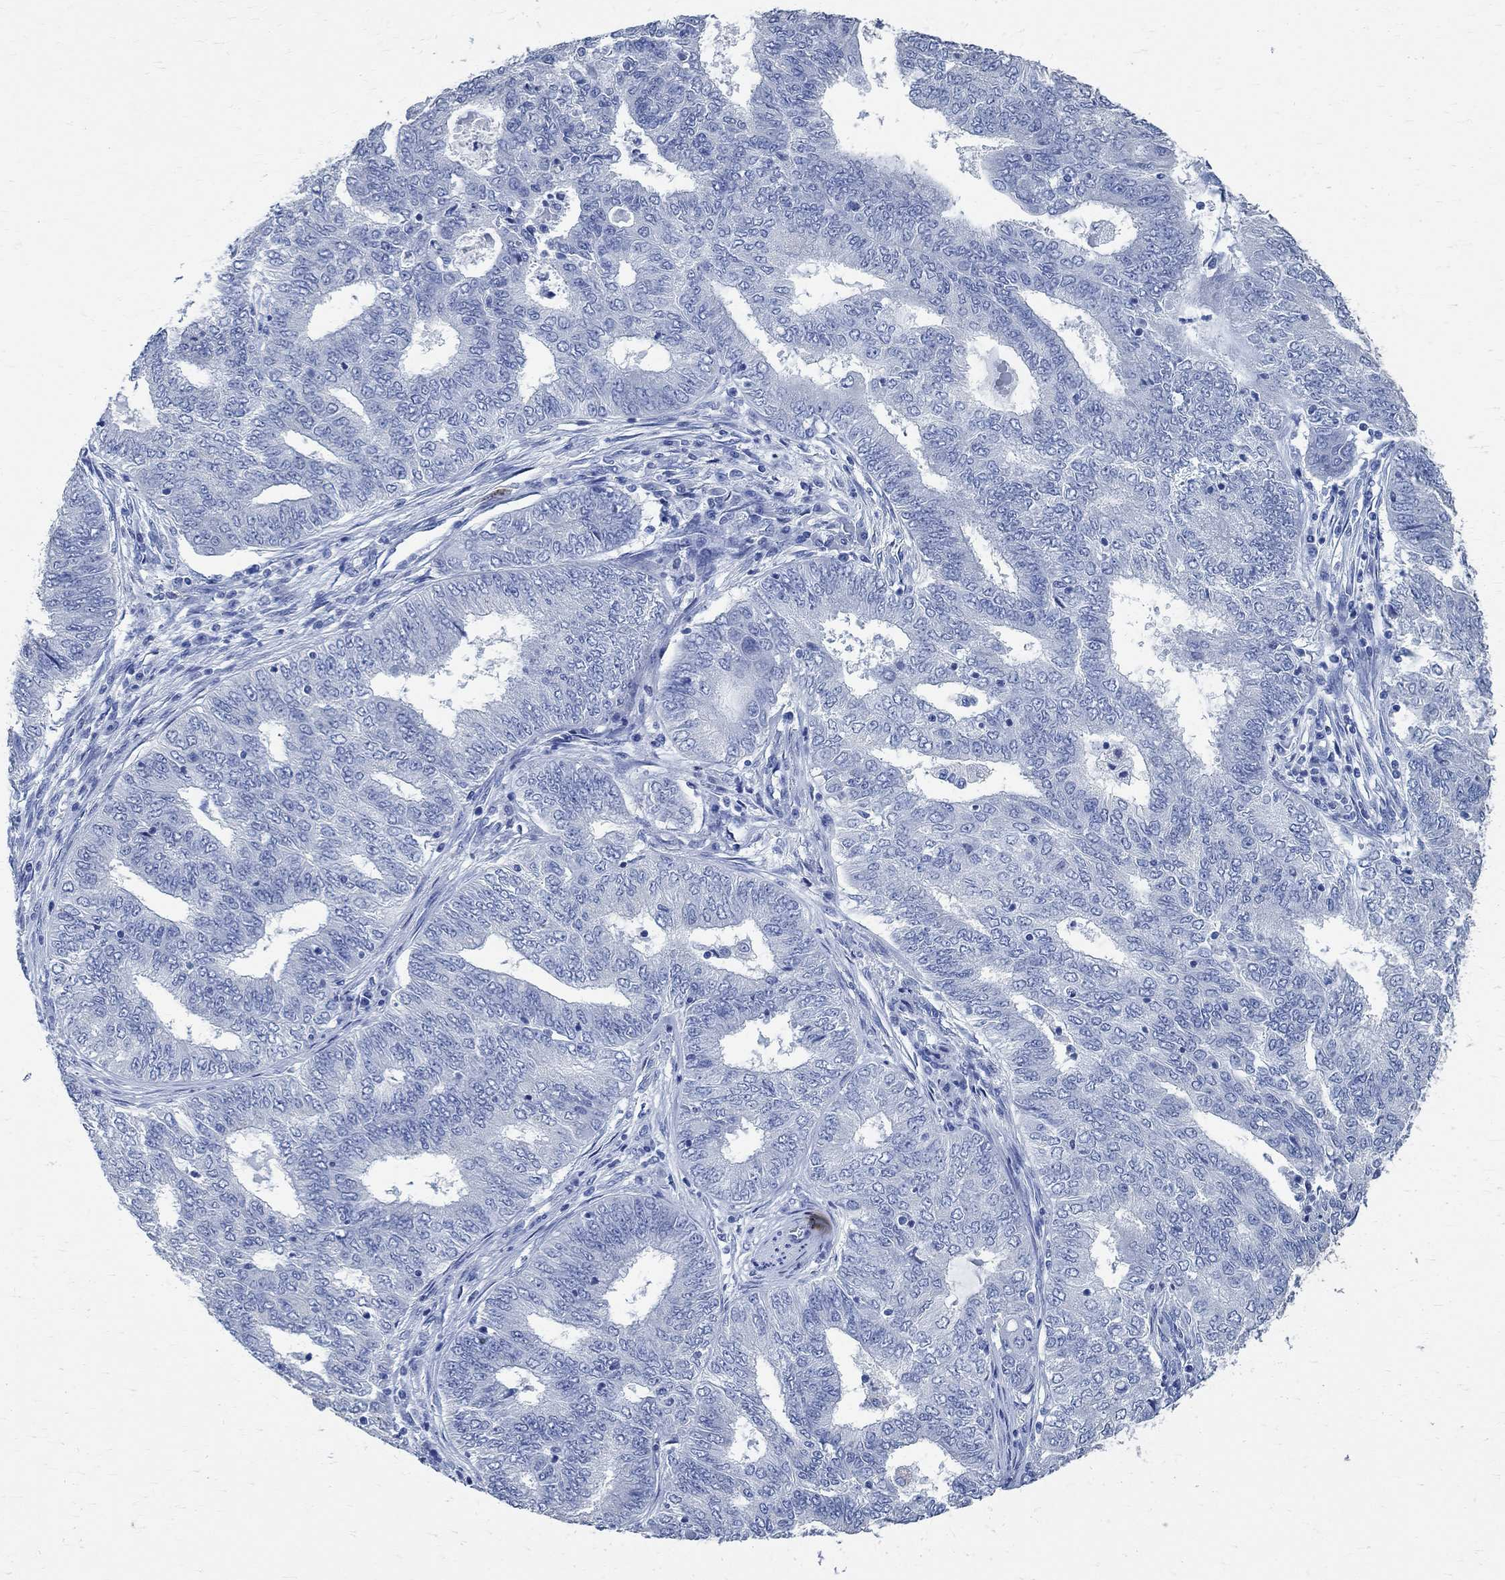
{"staining": {"intensity": "negative", "quantity": "none", "location": "none"}, "tissue": "endometrial cancer", "cell_type": "Tumor cells", "image_type": "cancer", "snomed": [{"axis": "morphology", "description": "Adenocarcinoma, NOS"}, {"axis": "topography", "description": "Endometrium"}], "caption": "Immunohistochemistry (IHC) histopathology image of endometrial cancer stained for a protein (brown), which exhibits no positivity in tumor cells.", "gene": "TMEM221", "patient": {"sex": "female", "age": 62}}